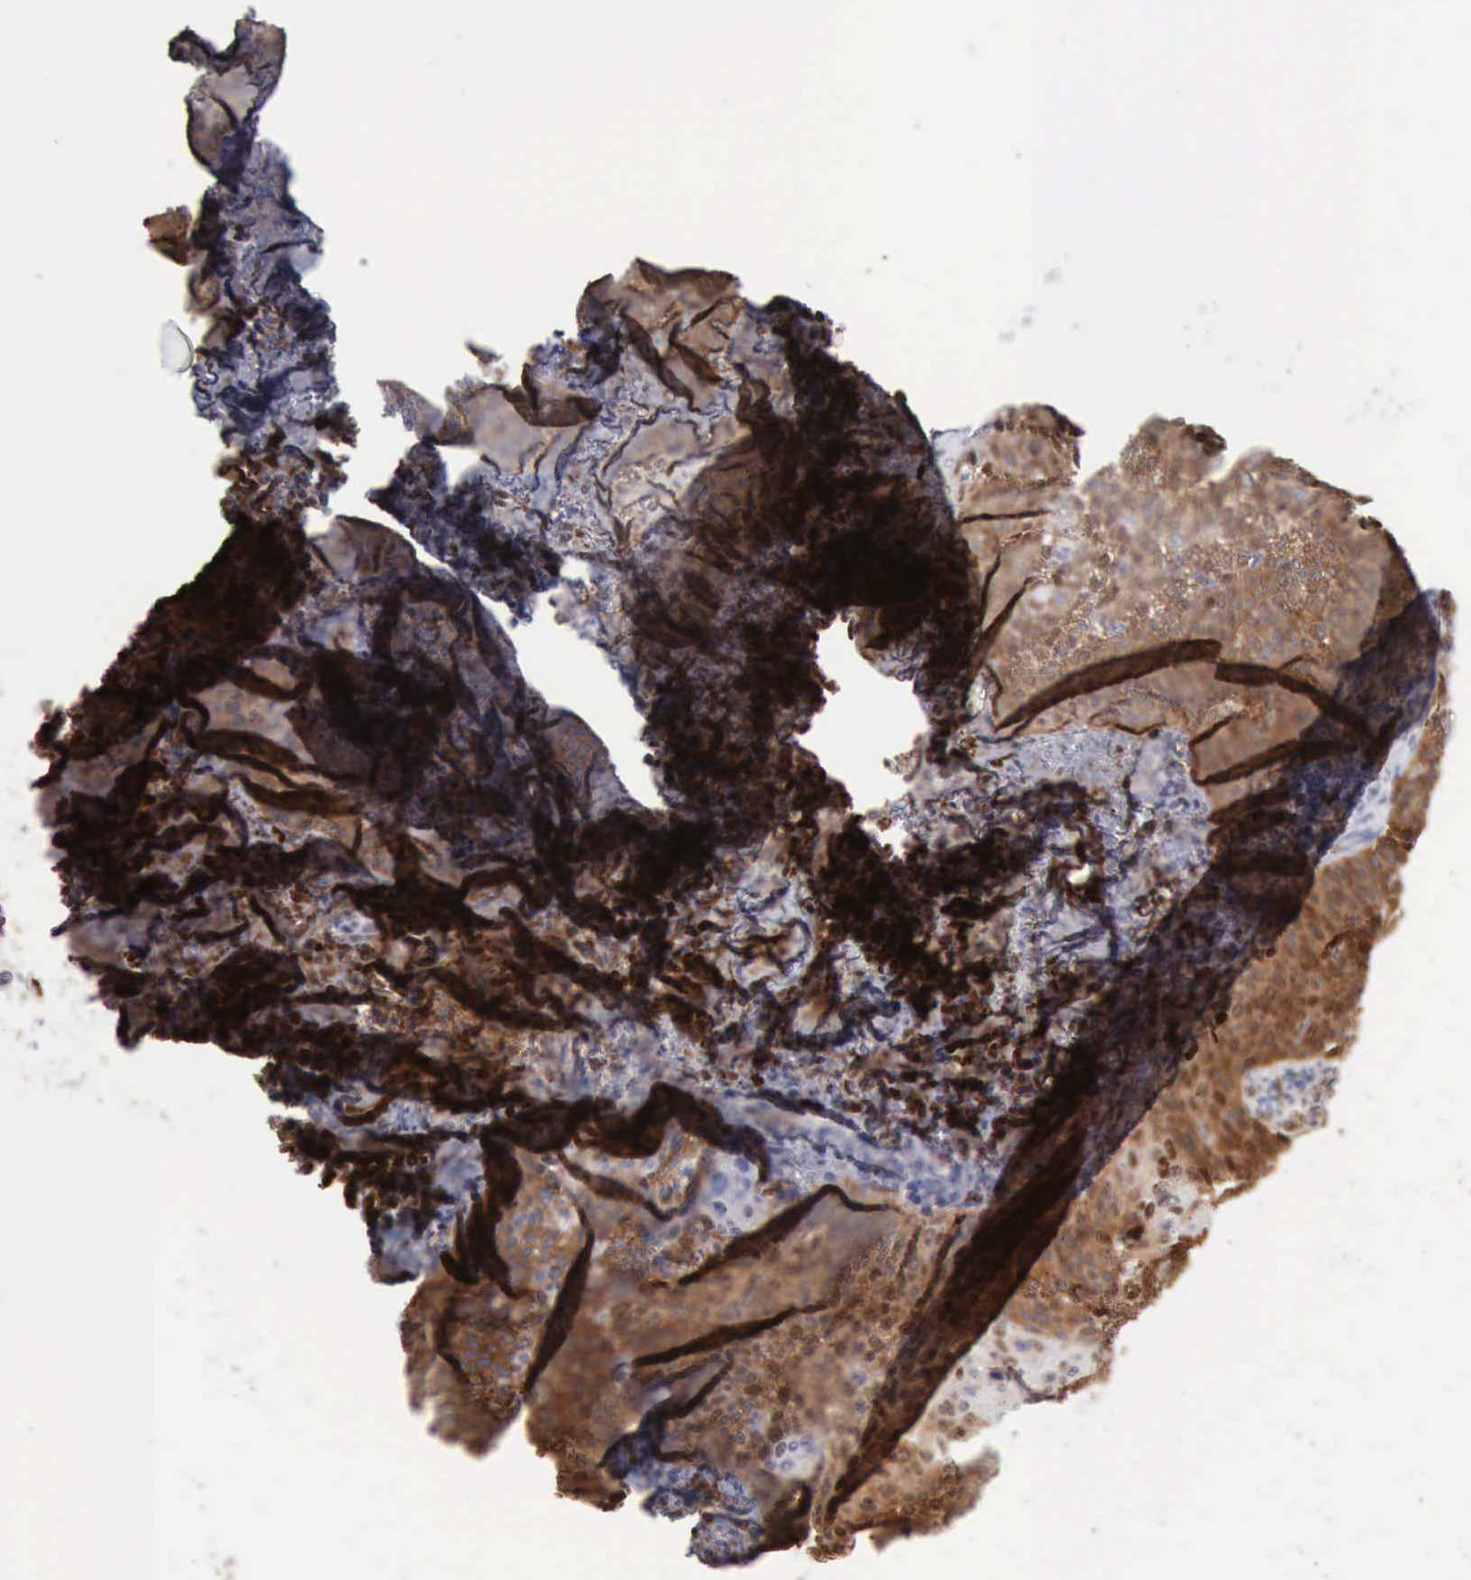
{"staining": {"intensity": "moderate", "quantity": ">75%", "location": "cytoplasmic/membranous"}, "tissue": "cervical cancer", "cell_type": "Tumor cells", "image_type": "cancer", "snomed": [{"axis": "morphology", "description": "Squamous cell carcinoma, NOS"}, {"axis": "topography", "description": "Cervix"}], "caption": "A photomicrograph of human squamous cell carcinoma (cervical) stained for a protein displays moderate cytoplasmic/membranous brown staining in tumor cells. (brown staining indicates protein expression, while blue staining denotes nuclei).", "gene": "PDCD4", "patient": {"sex": "female", "age": 33}}